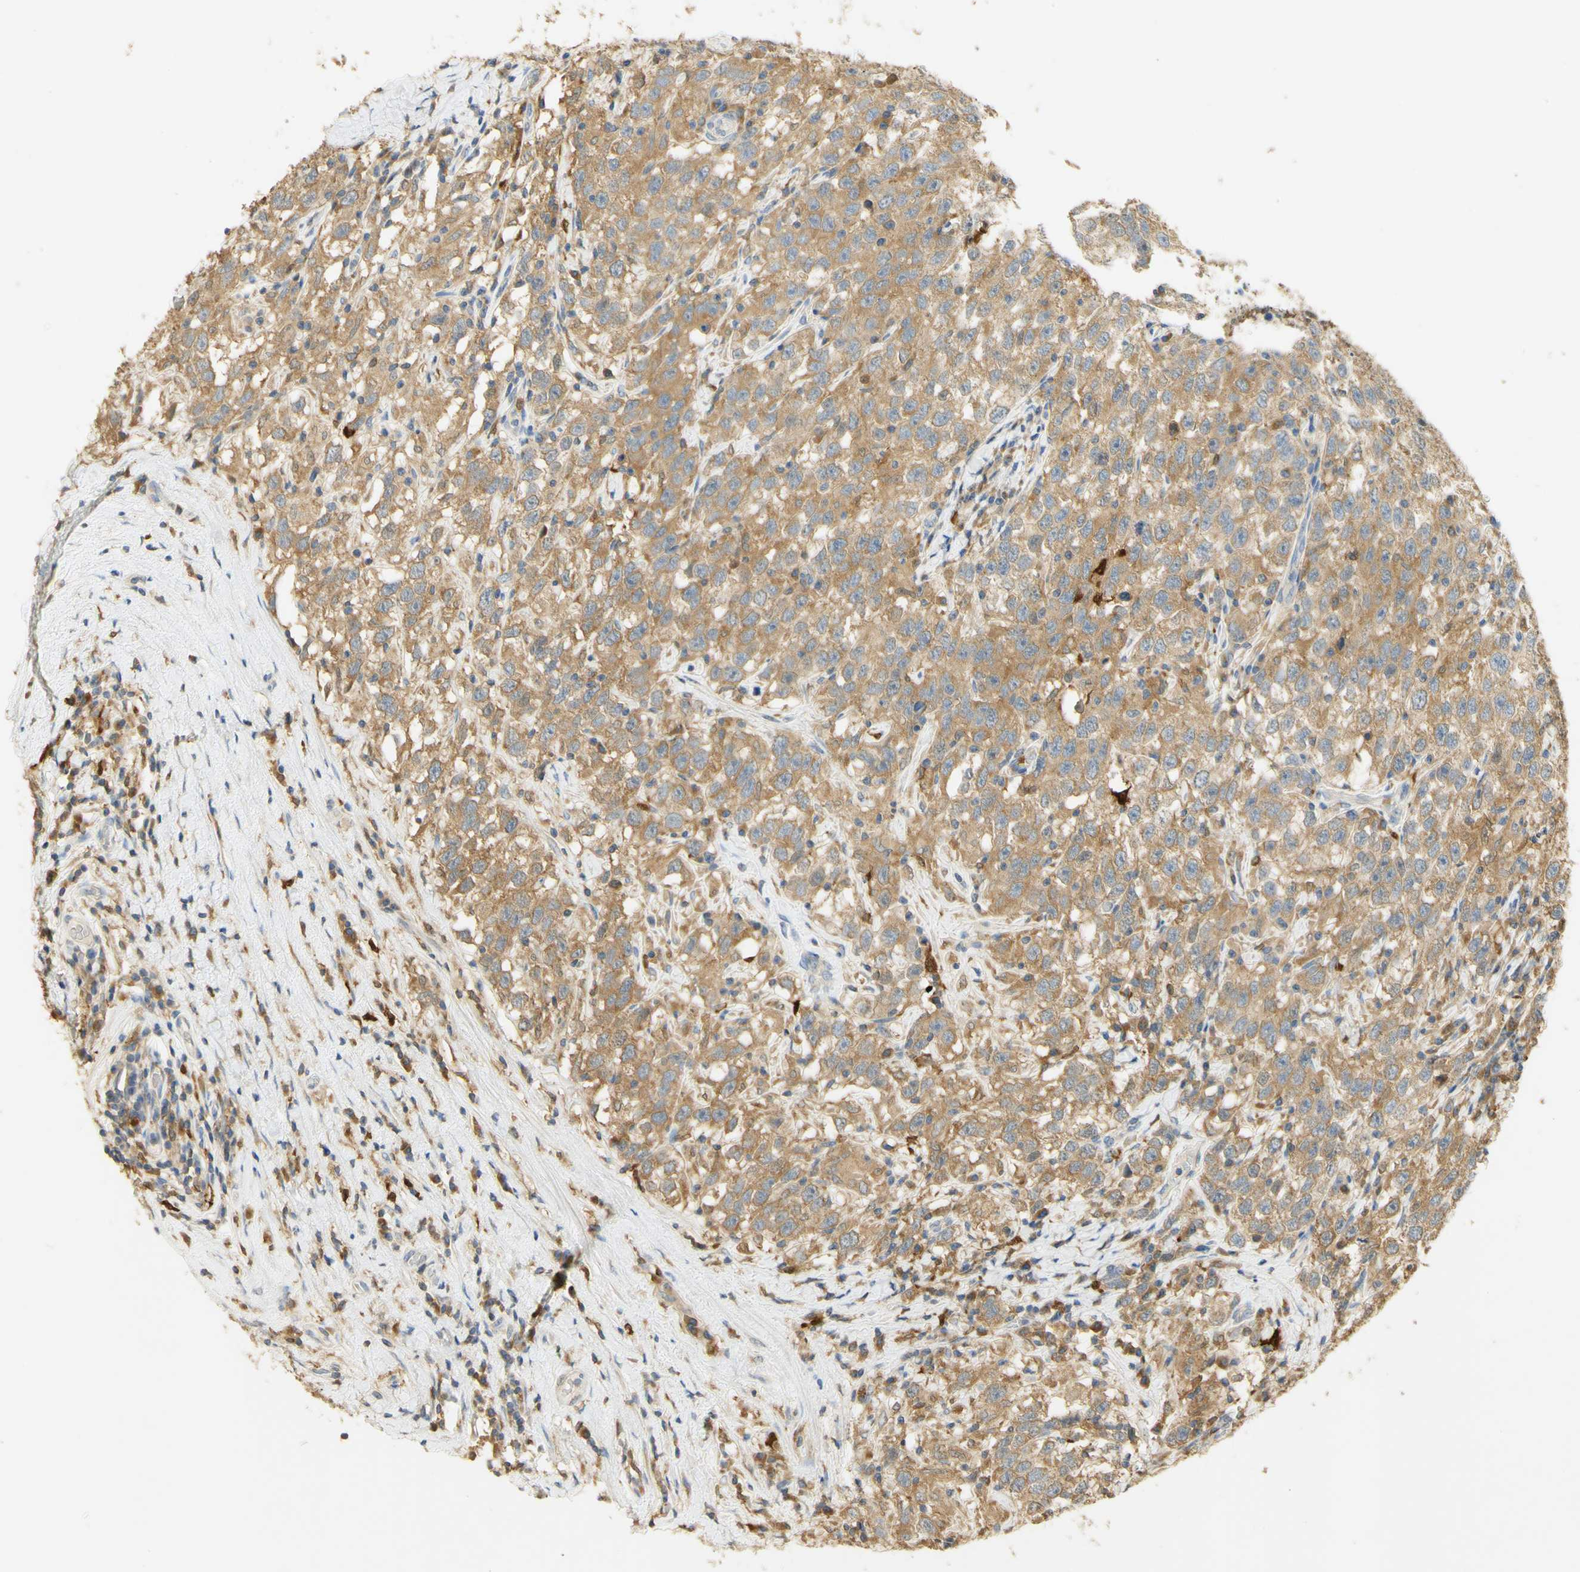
{"staining": {"intensity": "moderate", "quantity": ">75%", "location": "cytoplasmic/membranous"}, "tissue": "testis cancer", "cell_type": "Tumor cells", "image_type": "cancer", "snomed": [{"axis": "morphology", "description": "Seminoma, NOS"}, {"axis": "topography", "description": "Testis"}], "caption": "Approximately >75% of tumor cells in human testis seminoma demonstrate moderate cytoplasmic/membranous protein staining as visualized by brown immunohistochemical staining.", "gene": "PAK1", "patient": {"sex": "male", "age": 41}}